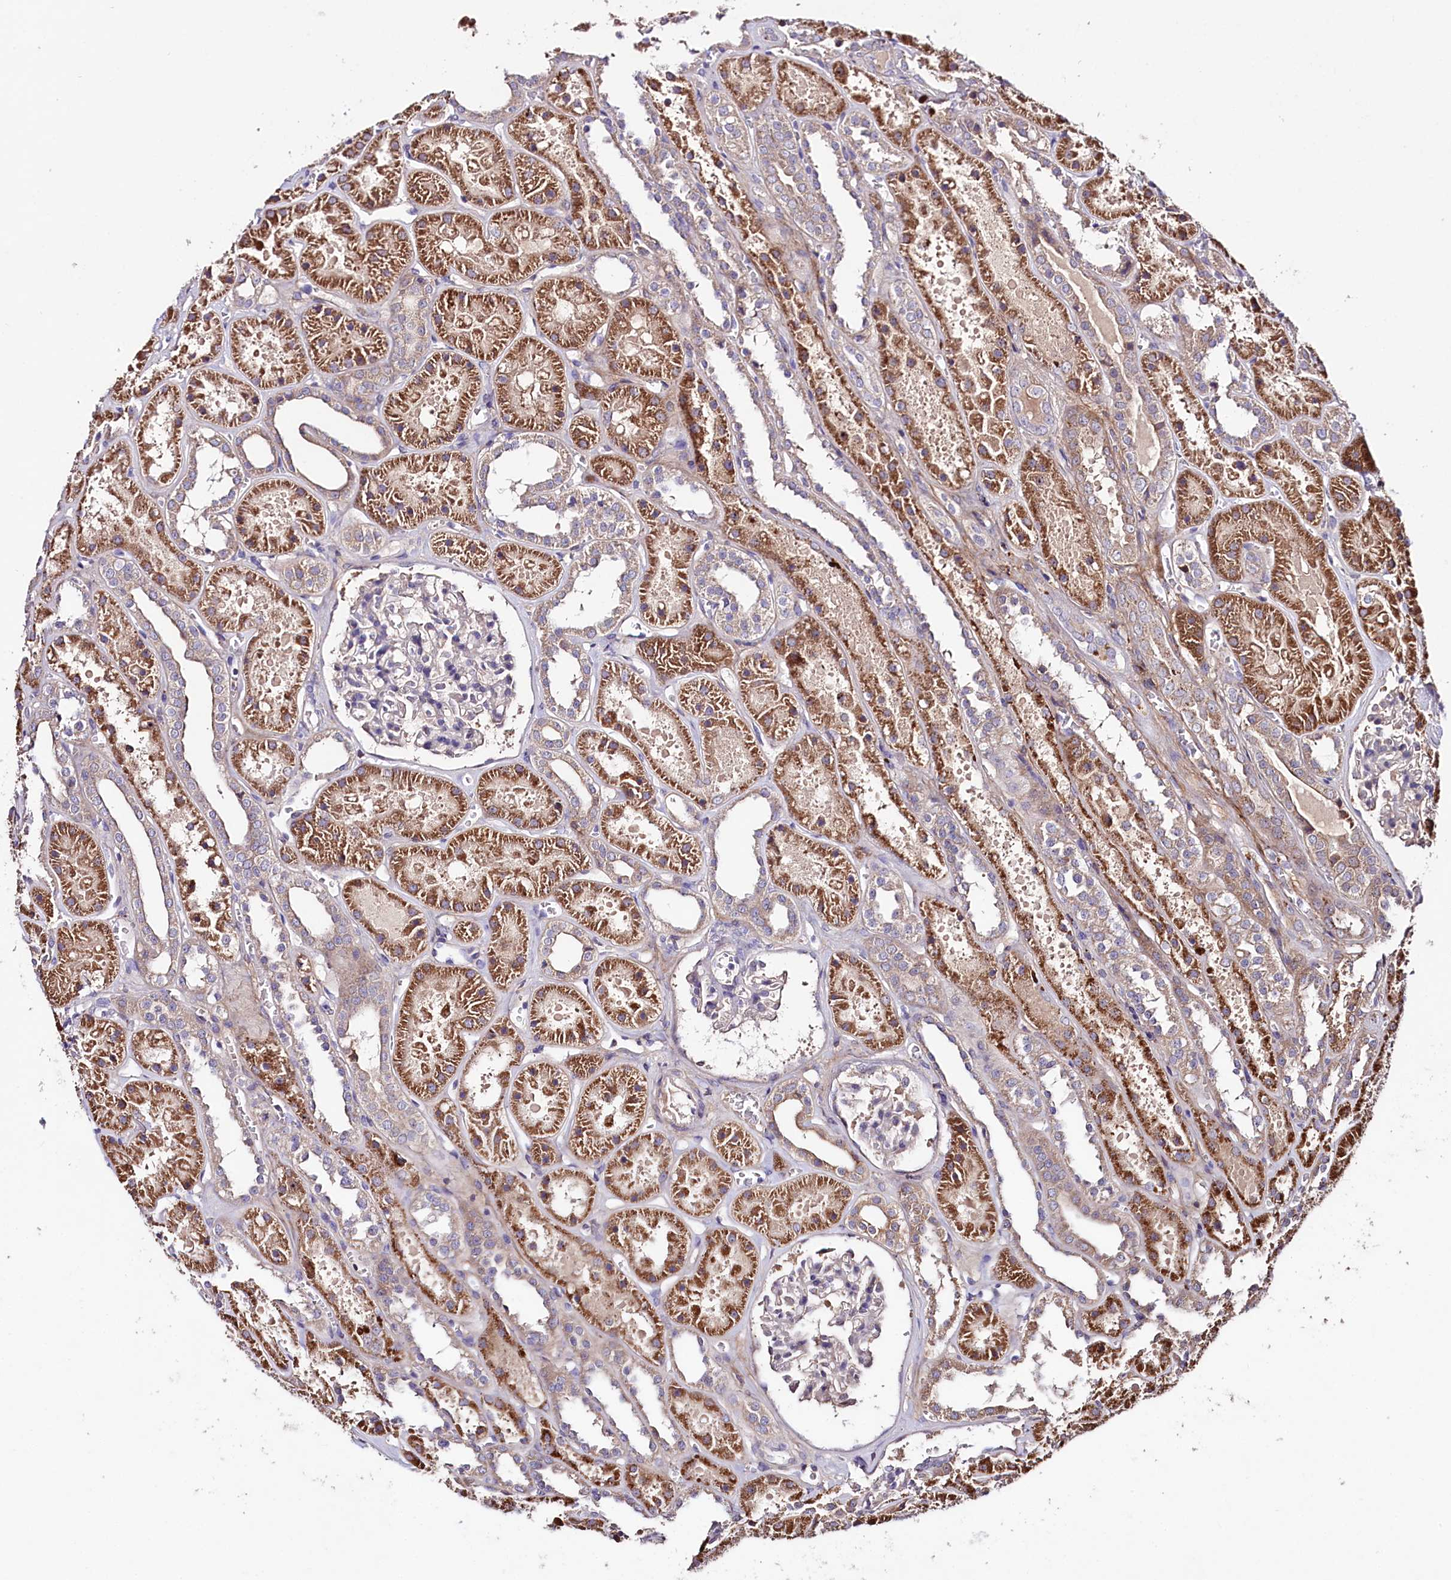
{"staining": {"intensity": "weak", "quantity": "<25%", "location": "cytoplasmic/membranous"}, "tissue": "kidney", "cell_type": "Cells in glomeruli", "image_type": "normal", "snomed": [{"axis": "morphology", "description": "Normal tissue, NOS"}, {"axis": "topography", "description": "Kidney"}], "caption": "An IHC photomicrograph of benign kidney is shown. There is no staining in cells in glomeruli of kidney.", "gene": "TNPO3", "patient": {"sex": "female", "age": 41}}